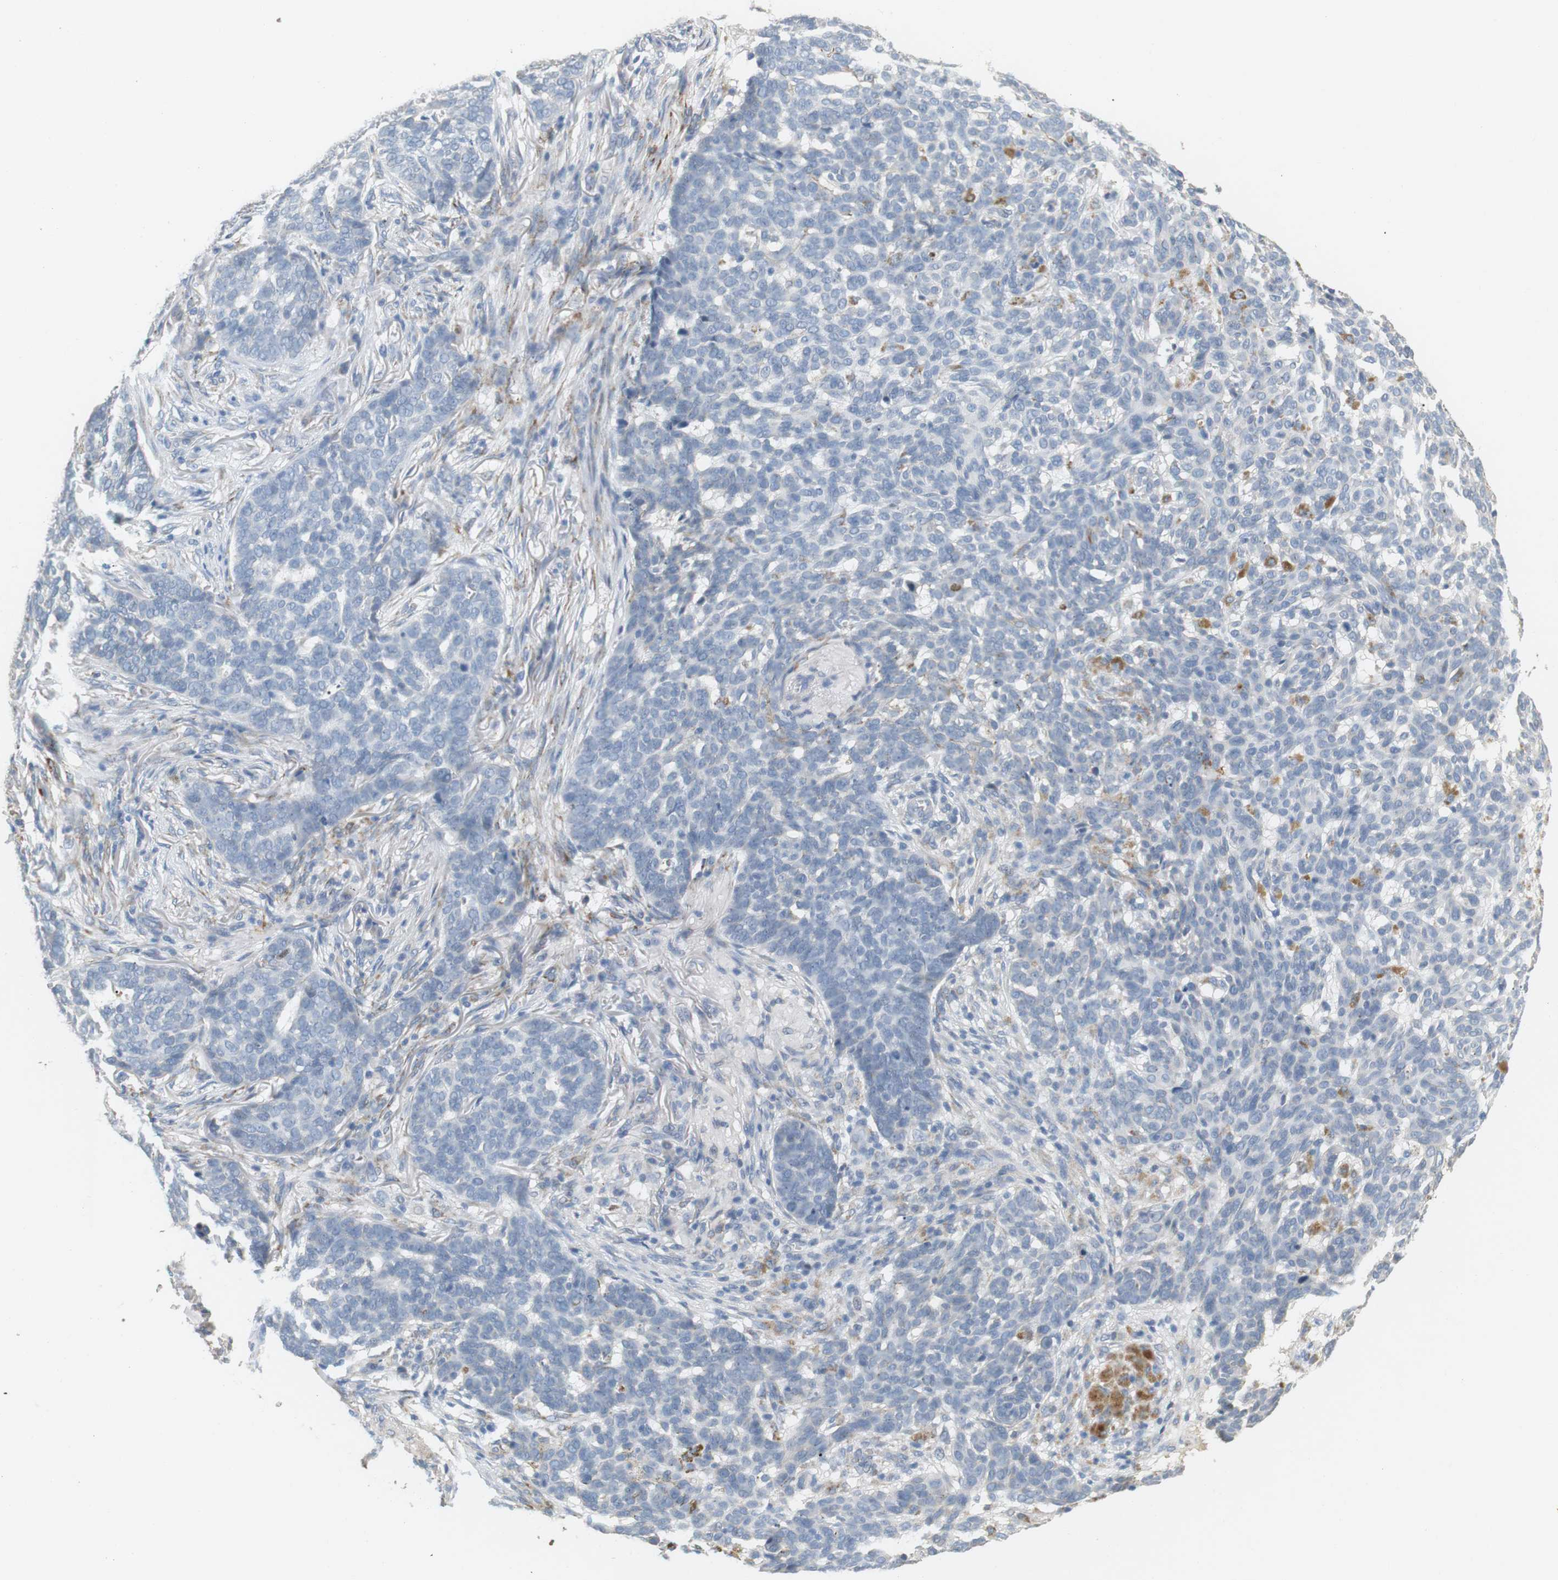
{"staining": {"intensity": "negative", "quantity": "none", "location": "none"}, "tissue": "skin cancer", "cell_type": "Tumor cells", "image_type": "cancer", "snomed": [{"axis": "morphology", "description": "Basal cell carcinoma"}, {"axis": "topography", "description": "Skin"}], "caption": "Tumor cells are negative for protein expression in human skin basal cell carcinoma. The staining is performed using DAB (3,3'-diaminobenzidine) brown chromogen with nuclei counter-stained in using hematoxylin.", "gene": "CD300E", "patient": {"sex": "male", "age": 85}}